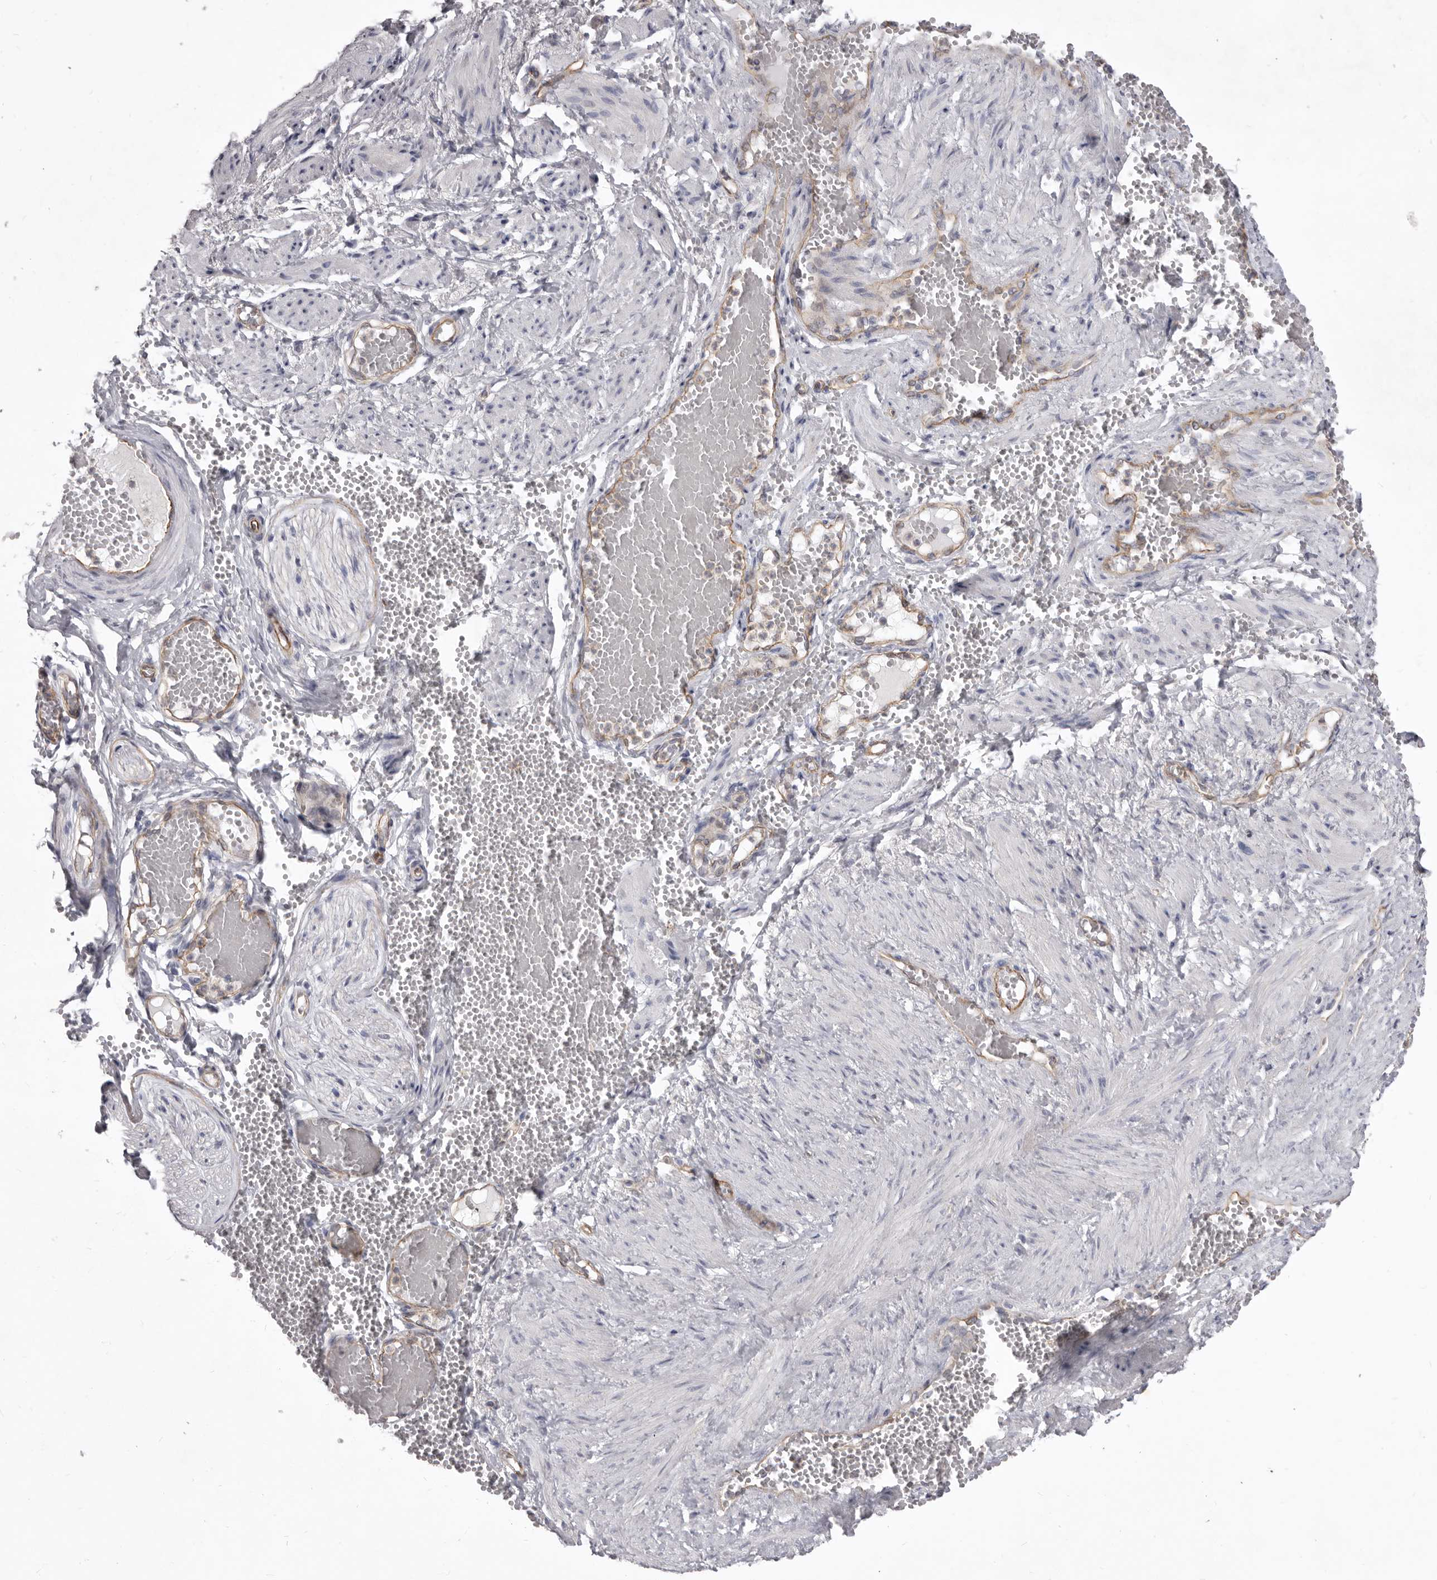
{"staining": {"intensity": "negative", "quantity": "none", "location": "none"}, "tissue": "adipose tissue", "cell_type": "Adipocytes", "image_type": "normal", "snomed": [{"axis": "morphology", "description": "Normal tissue, NOS"}, {"axis": "topography", "description": "Smooth muscle"}, {"axis": "topography", "description": "Peripheral nerve tissue"}], "caption": "Histopathology image shows no significant protein expression in adipocytes of unremarkable adipose tissue. (DAB (3,3'-diaminobenzidine) immunohistochemistry visualized using brightfield microscopy, high magnification).", "gene": "P2RX6", "patient": {"sex": "female", "age": 39}}